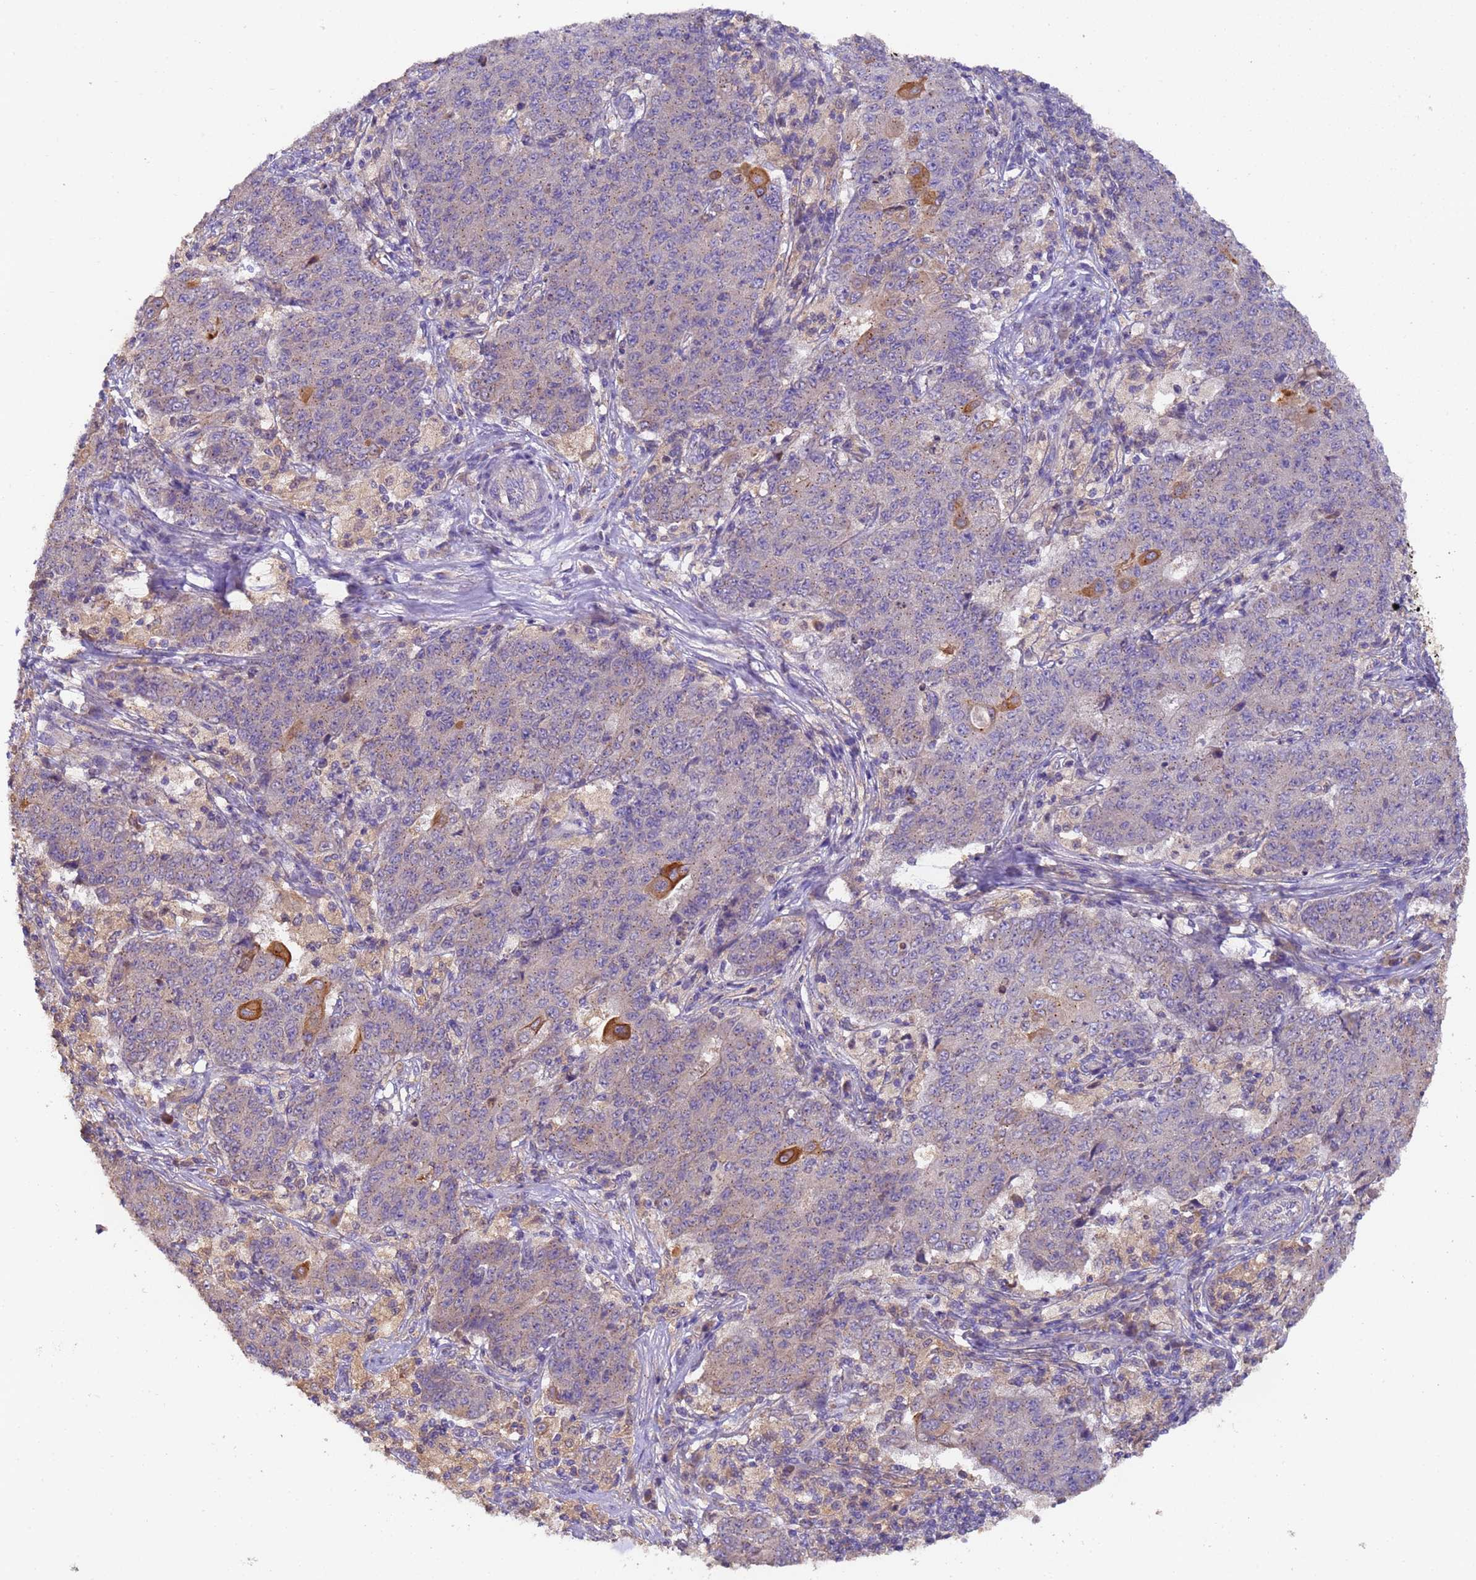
{"staining": {"intensity": "weak", "quantity": "<25%", "location": "cytoplasmic/membranous"}, "tissue": "ovarian cancer", "cell_type": "Tumor cells", "image_type": "cancer", "snomed": [{"axis": "morphology", "description": "Carcinoma, endometroid"}, {"axis": "topography", "description": "Ovary"}], "caption": "High magnification brightfield microscopy of ovarian endometroid carcinoma stained with DAB (brown) and counterstained with hematoxylin (blue): tumor cells show no significant expression.", "gene": "TIGAR", "patient": {"sex": "female", "age": 42}}